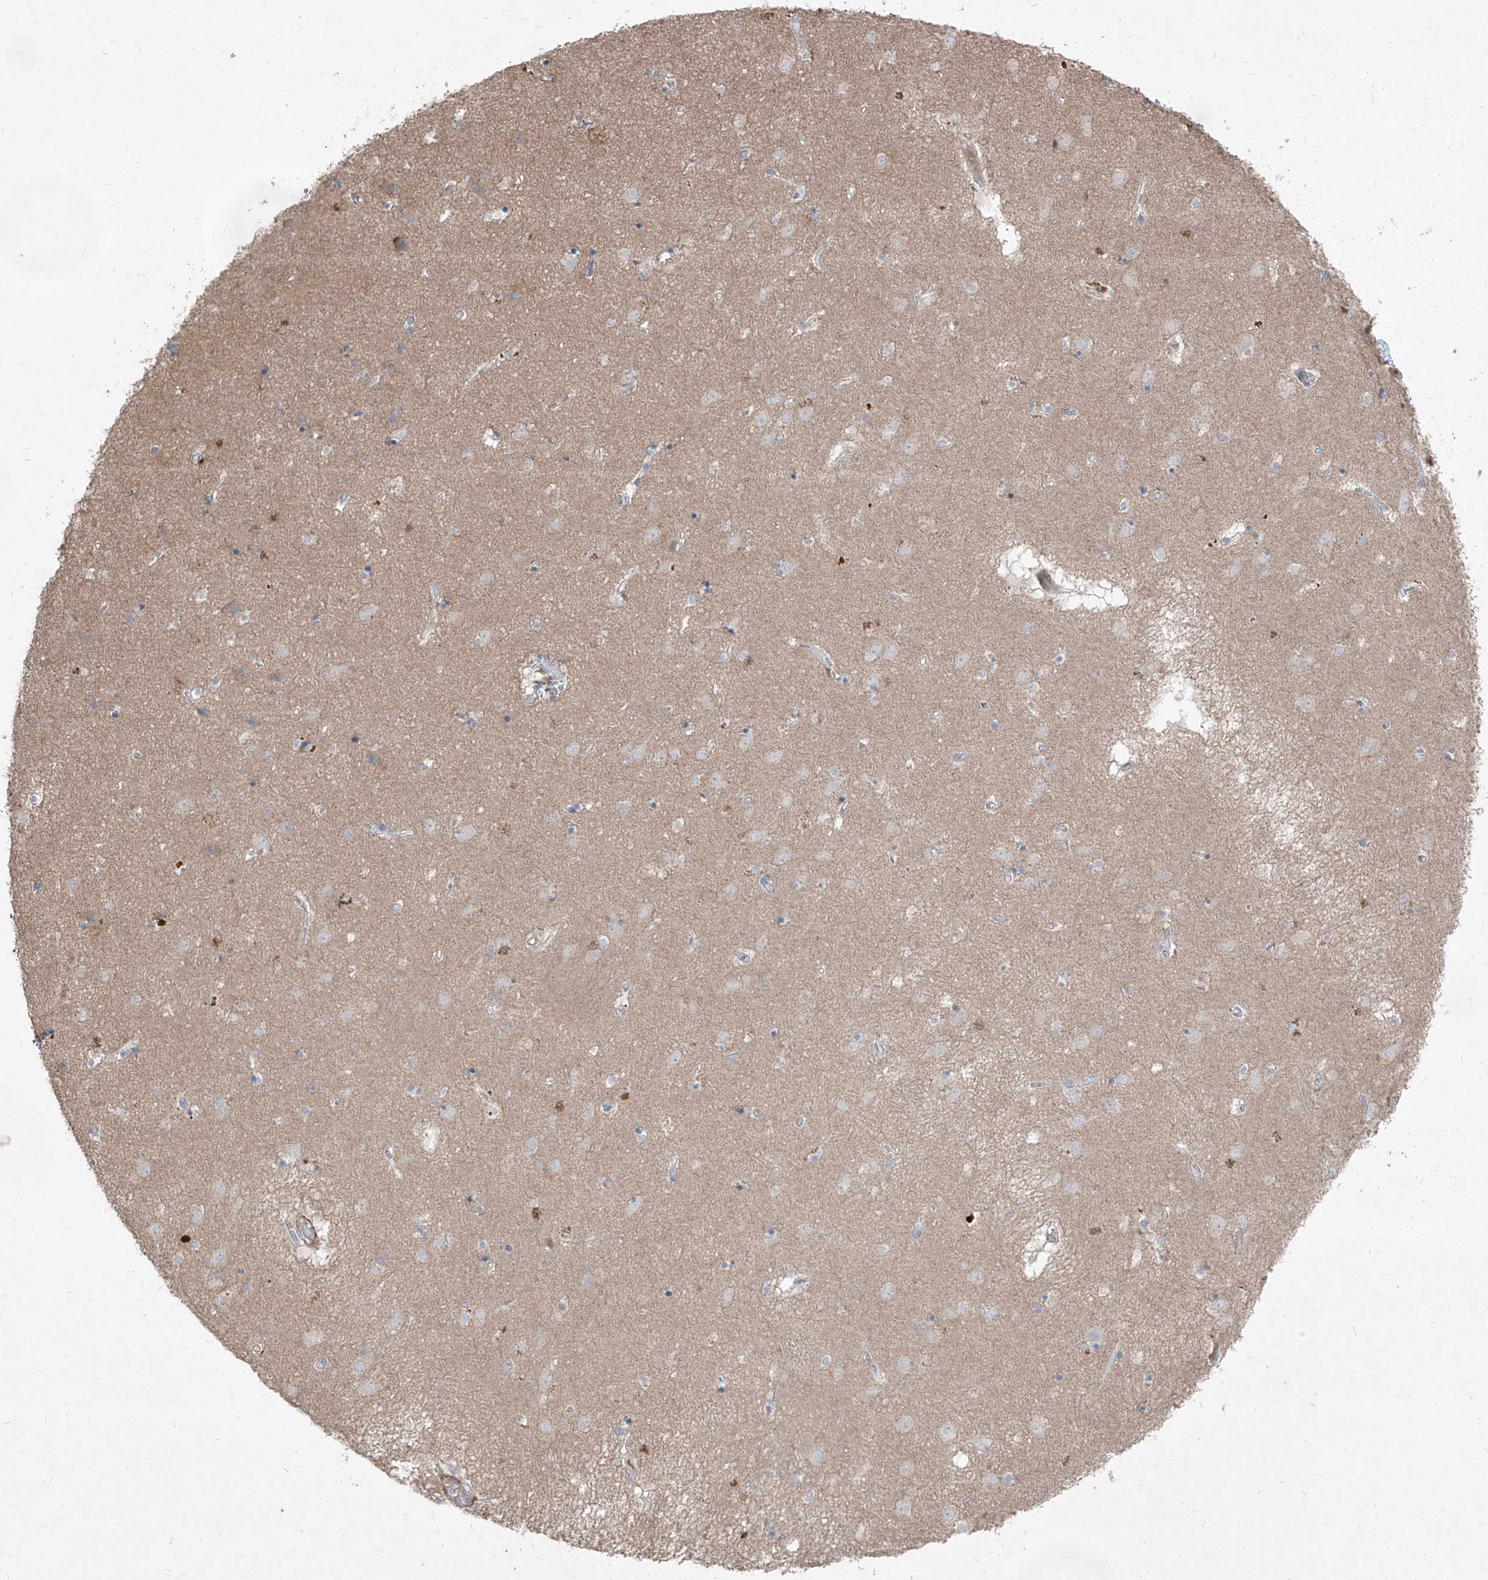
{"staining": {"intensity": "negative", "quantity": "none", "location": "none"}, "tissue": "caudate", "cell_type": "Glial cells", "image_type": "normal", "snomed": [{"axis": "morphology", "description": "Normal tissue, NOS"}, {"axis": "topography", "description": "Lateral ventricle wall"}], "caption": "A high-resolution histopathology image shows immunohistochemistry (IHC) staining of unremarkable caudate, which exhibits no significant positivity in glial cells. The staining is performed using DAB brown chromogen with nuclei counter-stained in using hematoxylin.", "gene": "UFD1", "patient": {"sex": "male", "age": 70}}